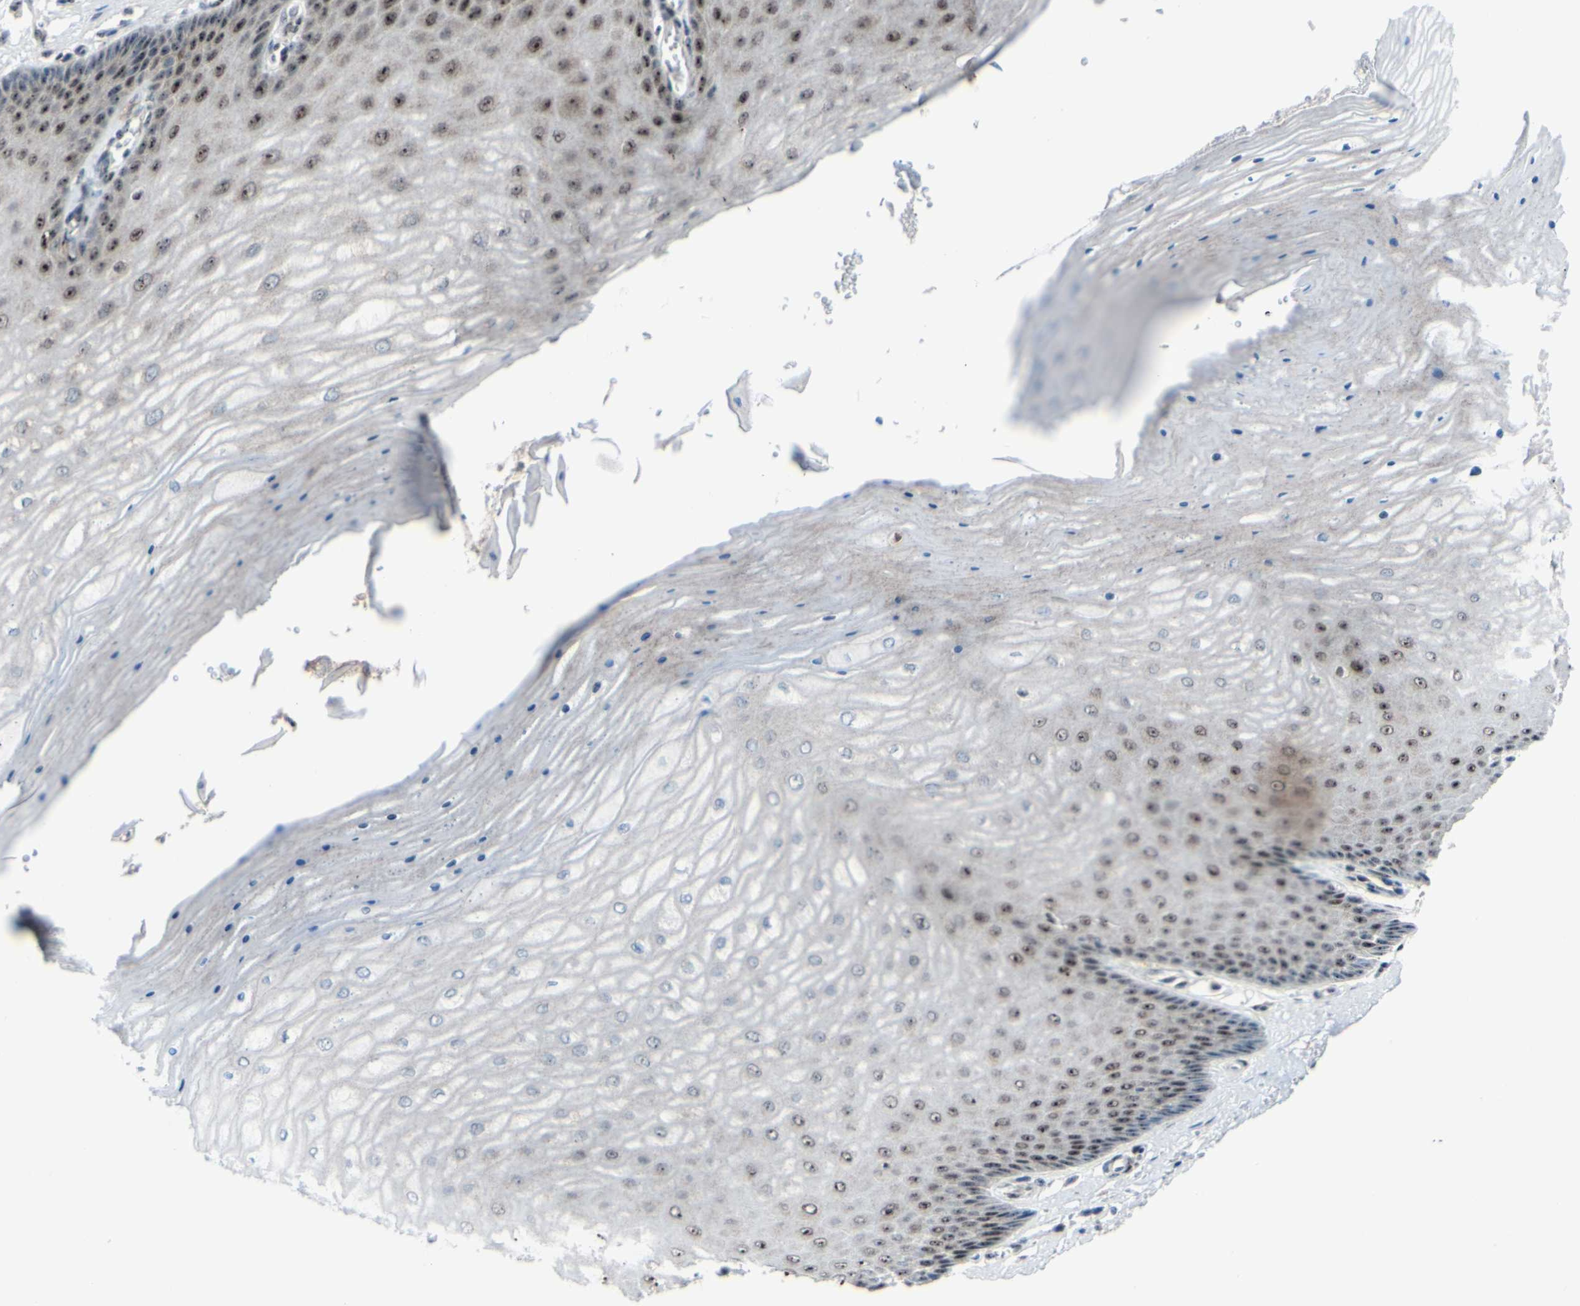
{"staining": {"intensity": "moderate", "quantity": "25%-75%", "location": "nuclear"}, "tissue": "cervix", "cell_type": "Glandular cells", "image_type": "normal", "snomed": [{"axis": "morphology", "description": "Normal tissue, NOS"}, {"axis": "topography", "description": "Cervix"}], "caption": "A photomicrograph of cervix stained for a protein reveals moderate nuclear brown staining in glandular cells. The staining was performed using DAB to visualize the protein expression in brown, while the nuclei were stained in blue with hematoxylin (Magnification: 20x).", "gene": "POLR1A", "patient": {"sex": "female", "age": 55}}